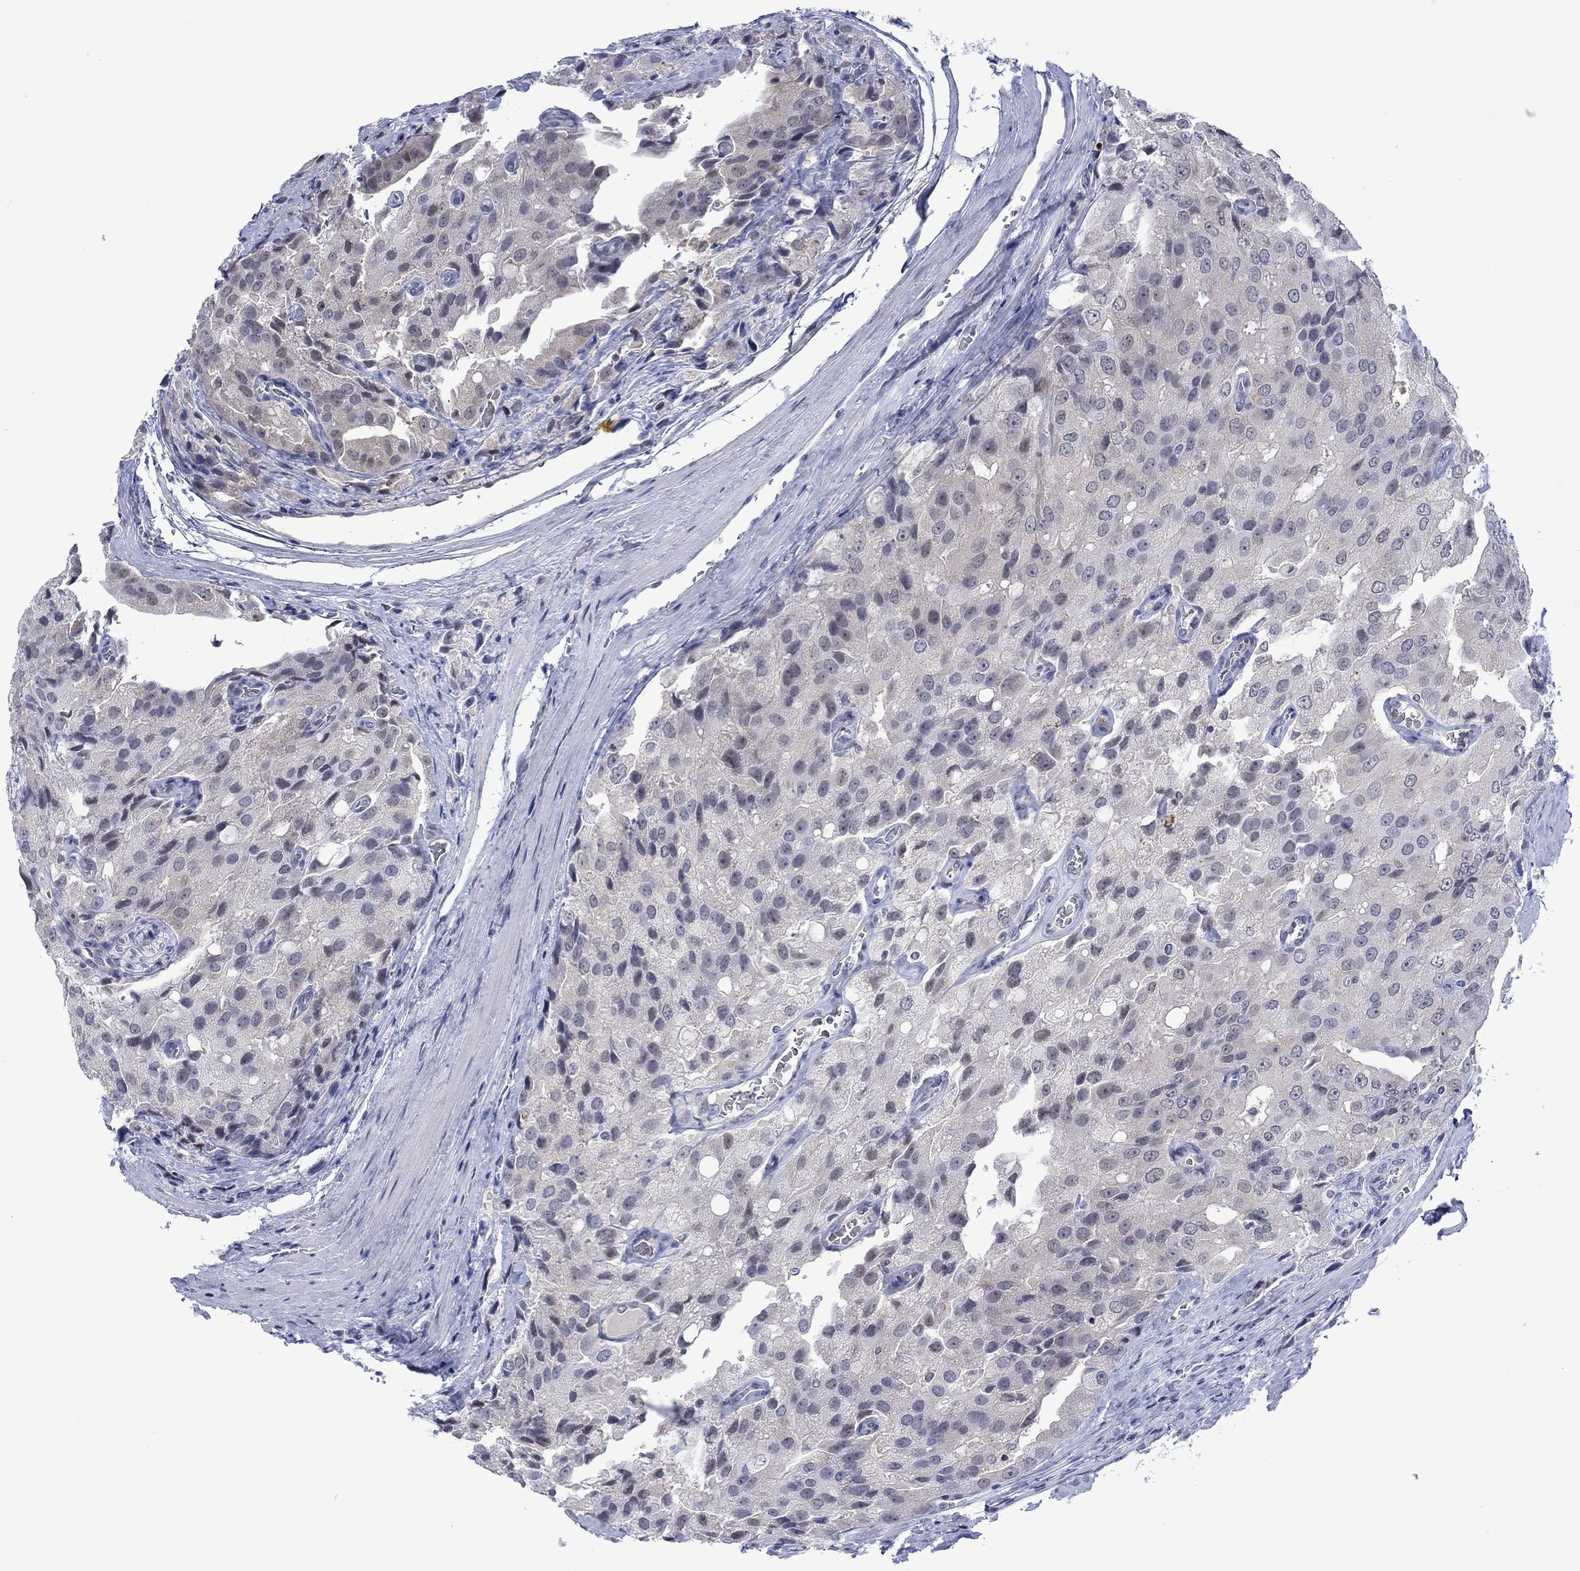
{"staining": {"intensity": "negative", "quantity": "none", "location": "none"}, "tissue": "prostate cancer", "cell_type": "Tumor cells", "image_type": "cancer", "snomed": [{"axis": "morphology", "description": "Adenocarcinoma, NOS"}, {"axis": "topography", "description": "Prostate and seminal vesicle, NOS"}, {"axis": "topography", "description": "Prostate"}], "caption": "High power microscopy image of an immunohistochemistry photomicrograph of prostate cancer, revealing no significant staining in tumor cells. (Stains: DAB (3,3'-diaminobenzidine) immunohistochemistry with hematoxylin counter stain, Microscopy: brightfield microscopy at high magnification).", "gene": "AGL", "patient": {"sex": "male", "age": 67}}